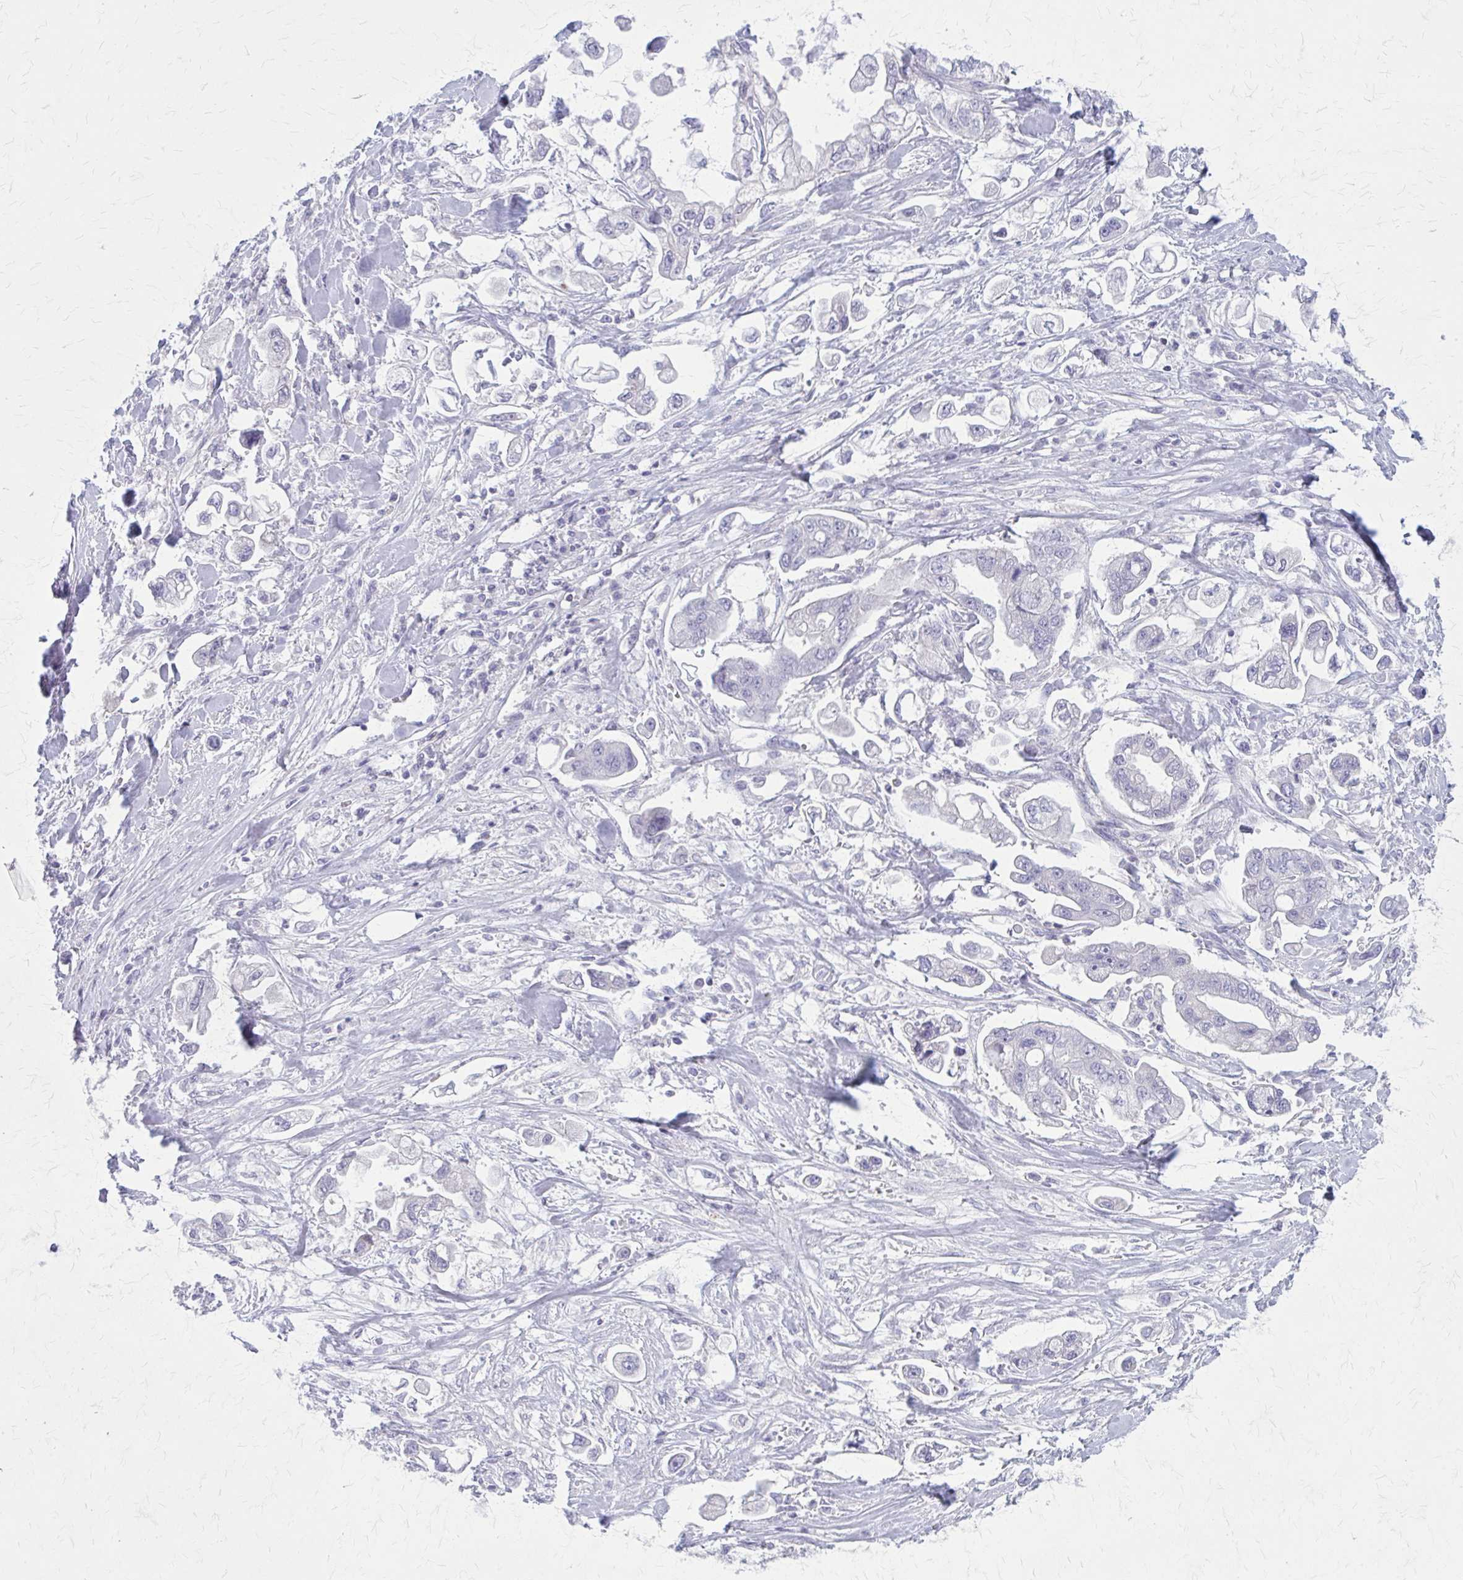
{"staining": {"intensity": "negative", "quantity": "none", "location": "none"}, "tissue": "stomach cancer", "cell_type": "Tumor cells", "image_type": "cancer", "snomed": [{"axis": "morphology", "description": "Adenocarcinoma, NOS"}, {"axis": "topography", "description": "Stomach"}], "caption": "Immunohistochemistry (IHC) of human stomach cancer (adenocarcinoma) exhibits no positivity in tumor cells.", "gene": "PITPNM1", "patient": {"sex": "male", "age": 62}}